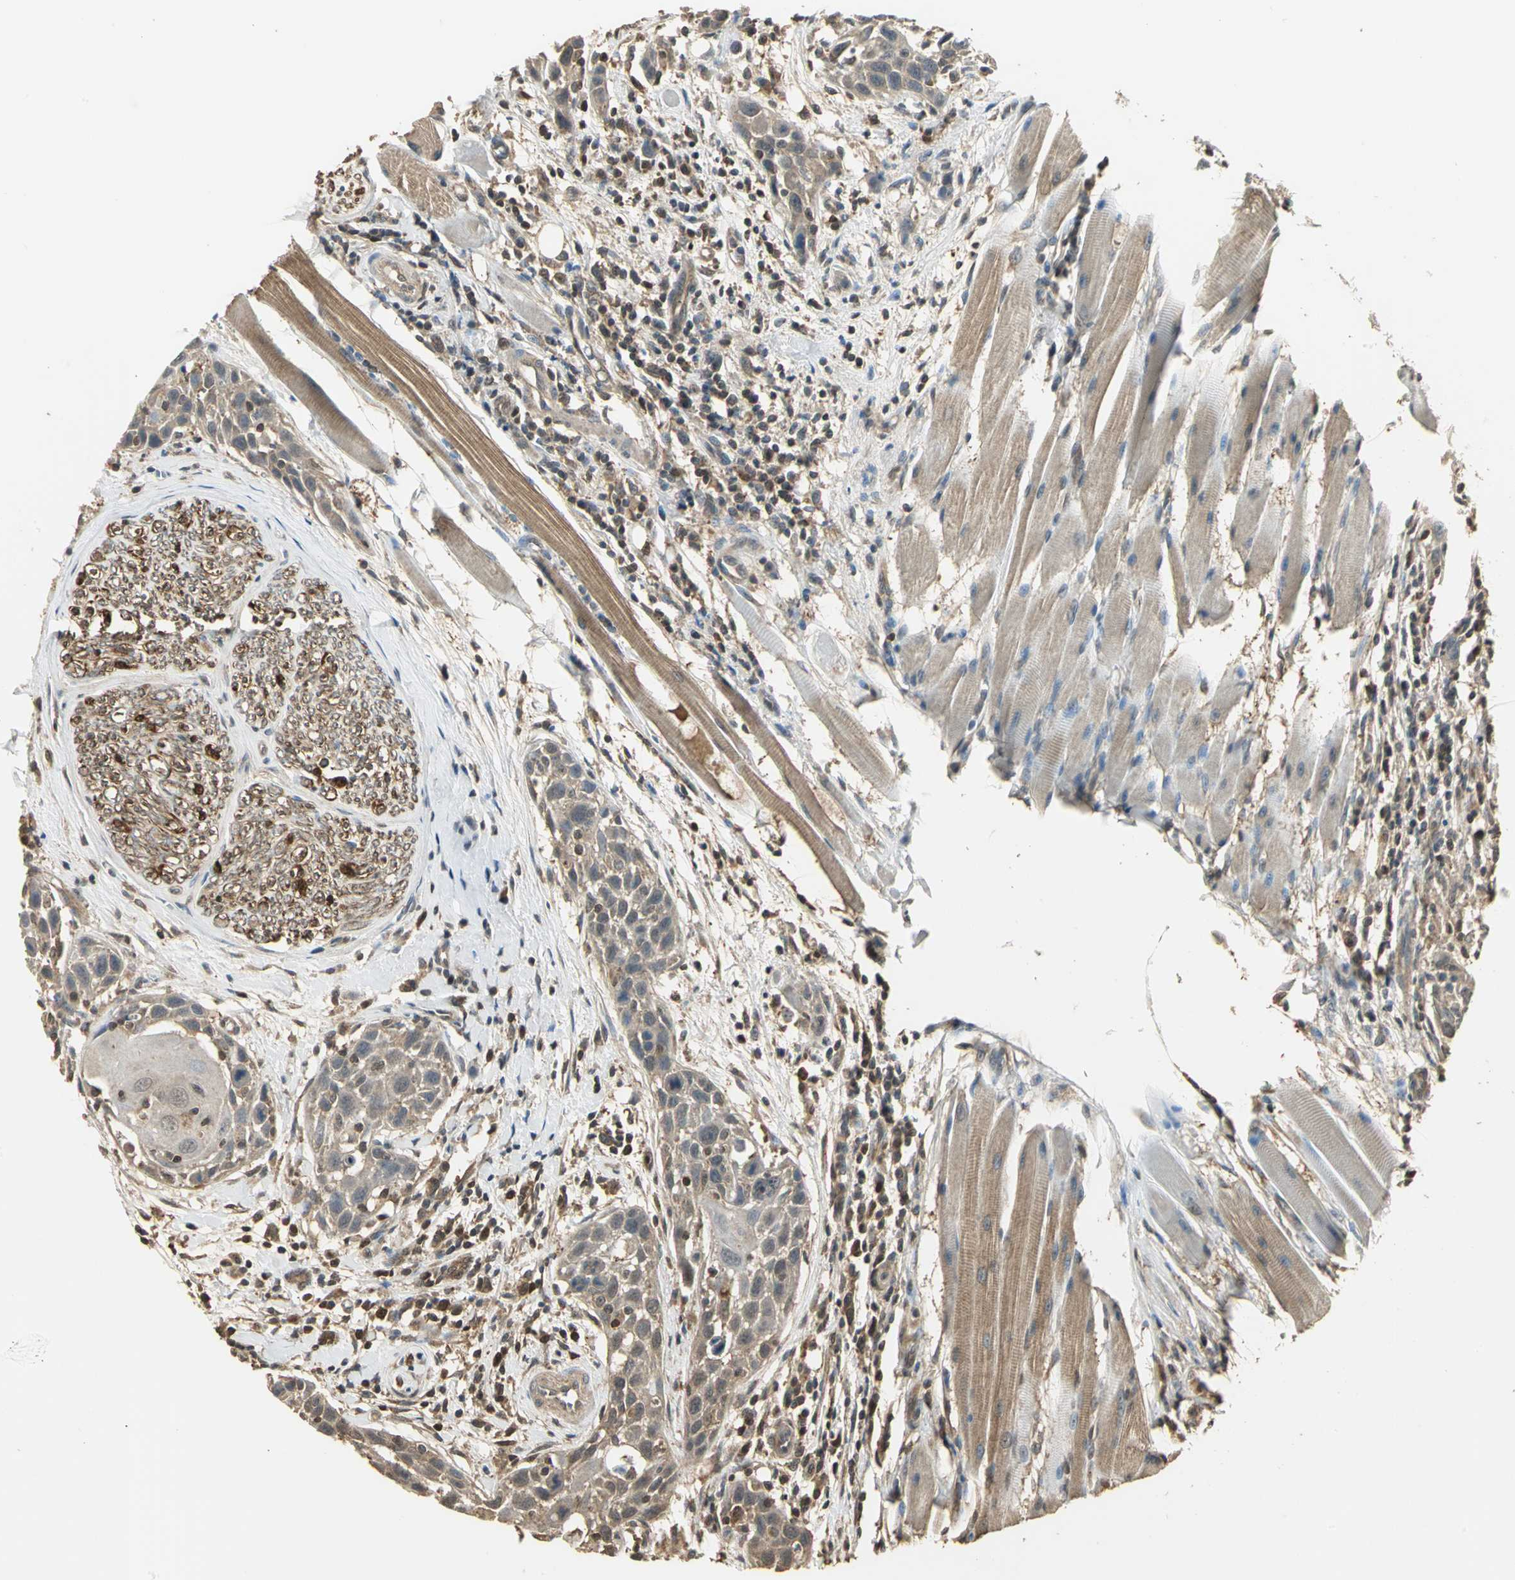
{"staining": {"intensity": "moderate", "quantity": ">75%", "location": "cytoplasmic/membranous"}, "tissue": "head and neck cancer", "cell_type": "Tumor cells", "image_type": "cancer", "snomed": [{"axis": "morphology", "description": "Normal tissue, NOS"}, {"axis": "morphology", "description": "Squamous cell carcinoma, NOS"}, {"axis": "topography", "description": "Oral tissue"}, {"axis": "topography", "description": "Head-Neck"}], "caption": "Immunohistochemical staining of head and neck cancer (squamous cell carcinoma) exhibits moderate cytoplasmic/membranous protein expression in approximately >75% of tumor cells.", "gene": "PARK7", "patient": {"sex": "female", "age": 50}}